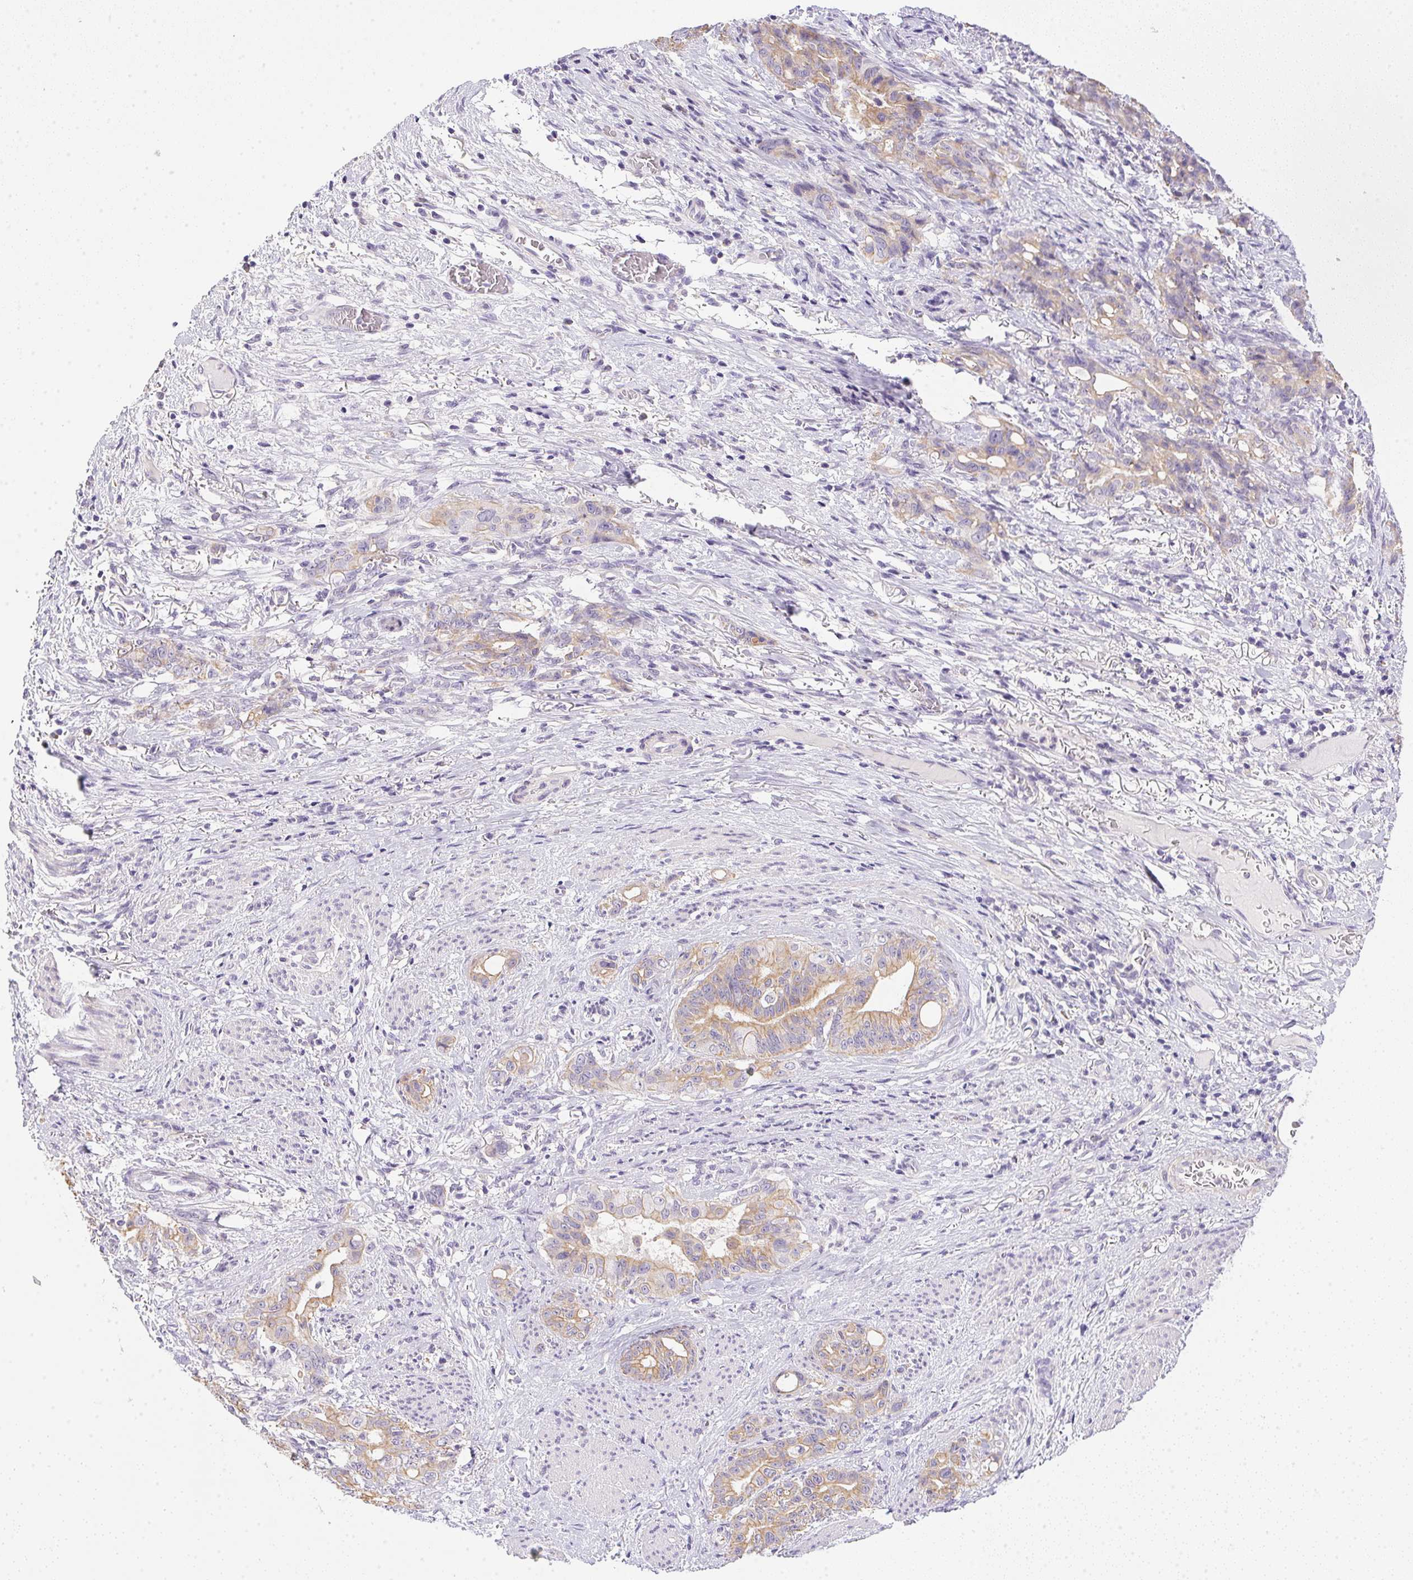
{"staining": {"intensity": "weak", "quantity": ">75%", "location": "cytoplasmic/membranous"}, "tissue": "stomach cancer", "cell_type": "Tumor cells", "image_type": "cancer", "snomed": [{"axis": "morphology", "description": "Normal tissue, NOS"}, {"axis": "morphology", "description": "Adenocarcinoma, NOS"}, {"axis": "topography", "description": "Esophagus"}, {"axis": "topography", "description": "Stomach, upper"}], "caption": "DAB (3,3'-diaminobenzidine) immunohistochemical staining of human stomach adenocarcinoma shows weak cytoplasmic/membranous protein expression in about >75% of tumor cells.", "gene": "SLC17A7", "patient": {"sex": "male", "age": 62}}